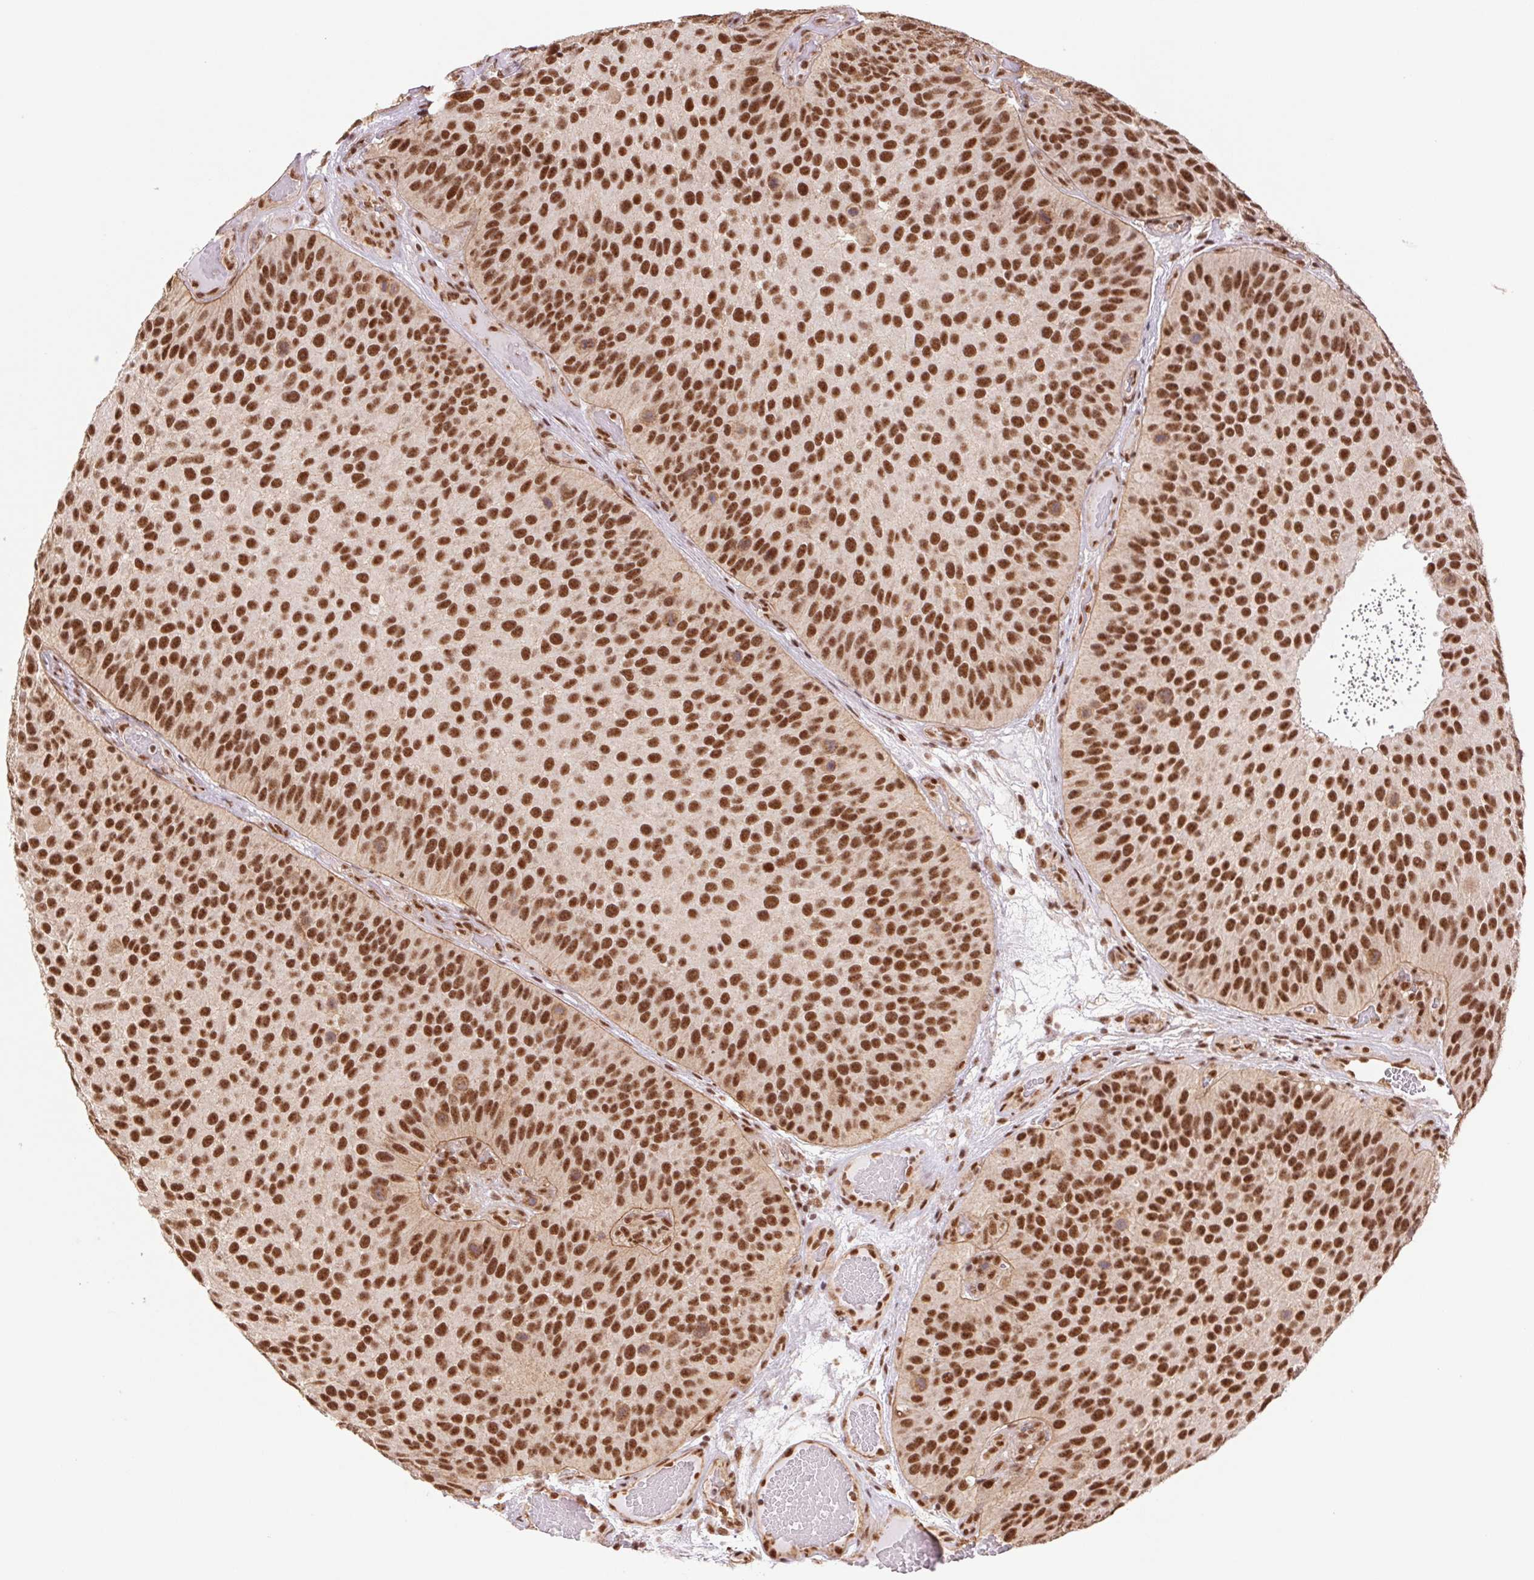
{"staining": {"intensity": "strong", "quantity": ">75%", "location": "nuclear"}, "tissue": "urothelial cancer", "cell_type": "Tumor cells", "image_type": "cancer", "snomed": [{"axis": "morphology", "description": "Urothelial carcinoma, Low grade"}, {"axis": "topography", "description": "Urinary bladder"}], "caption": "The histopathology image shows staining of urothelial cancer, revealing strong nuclear protein staining (brown color) within tumor cells.", "gene": "CWC25", "patient": {"sex": "male", "age": 76}}